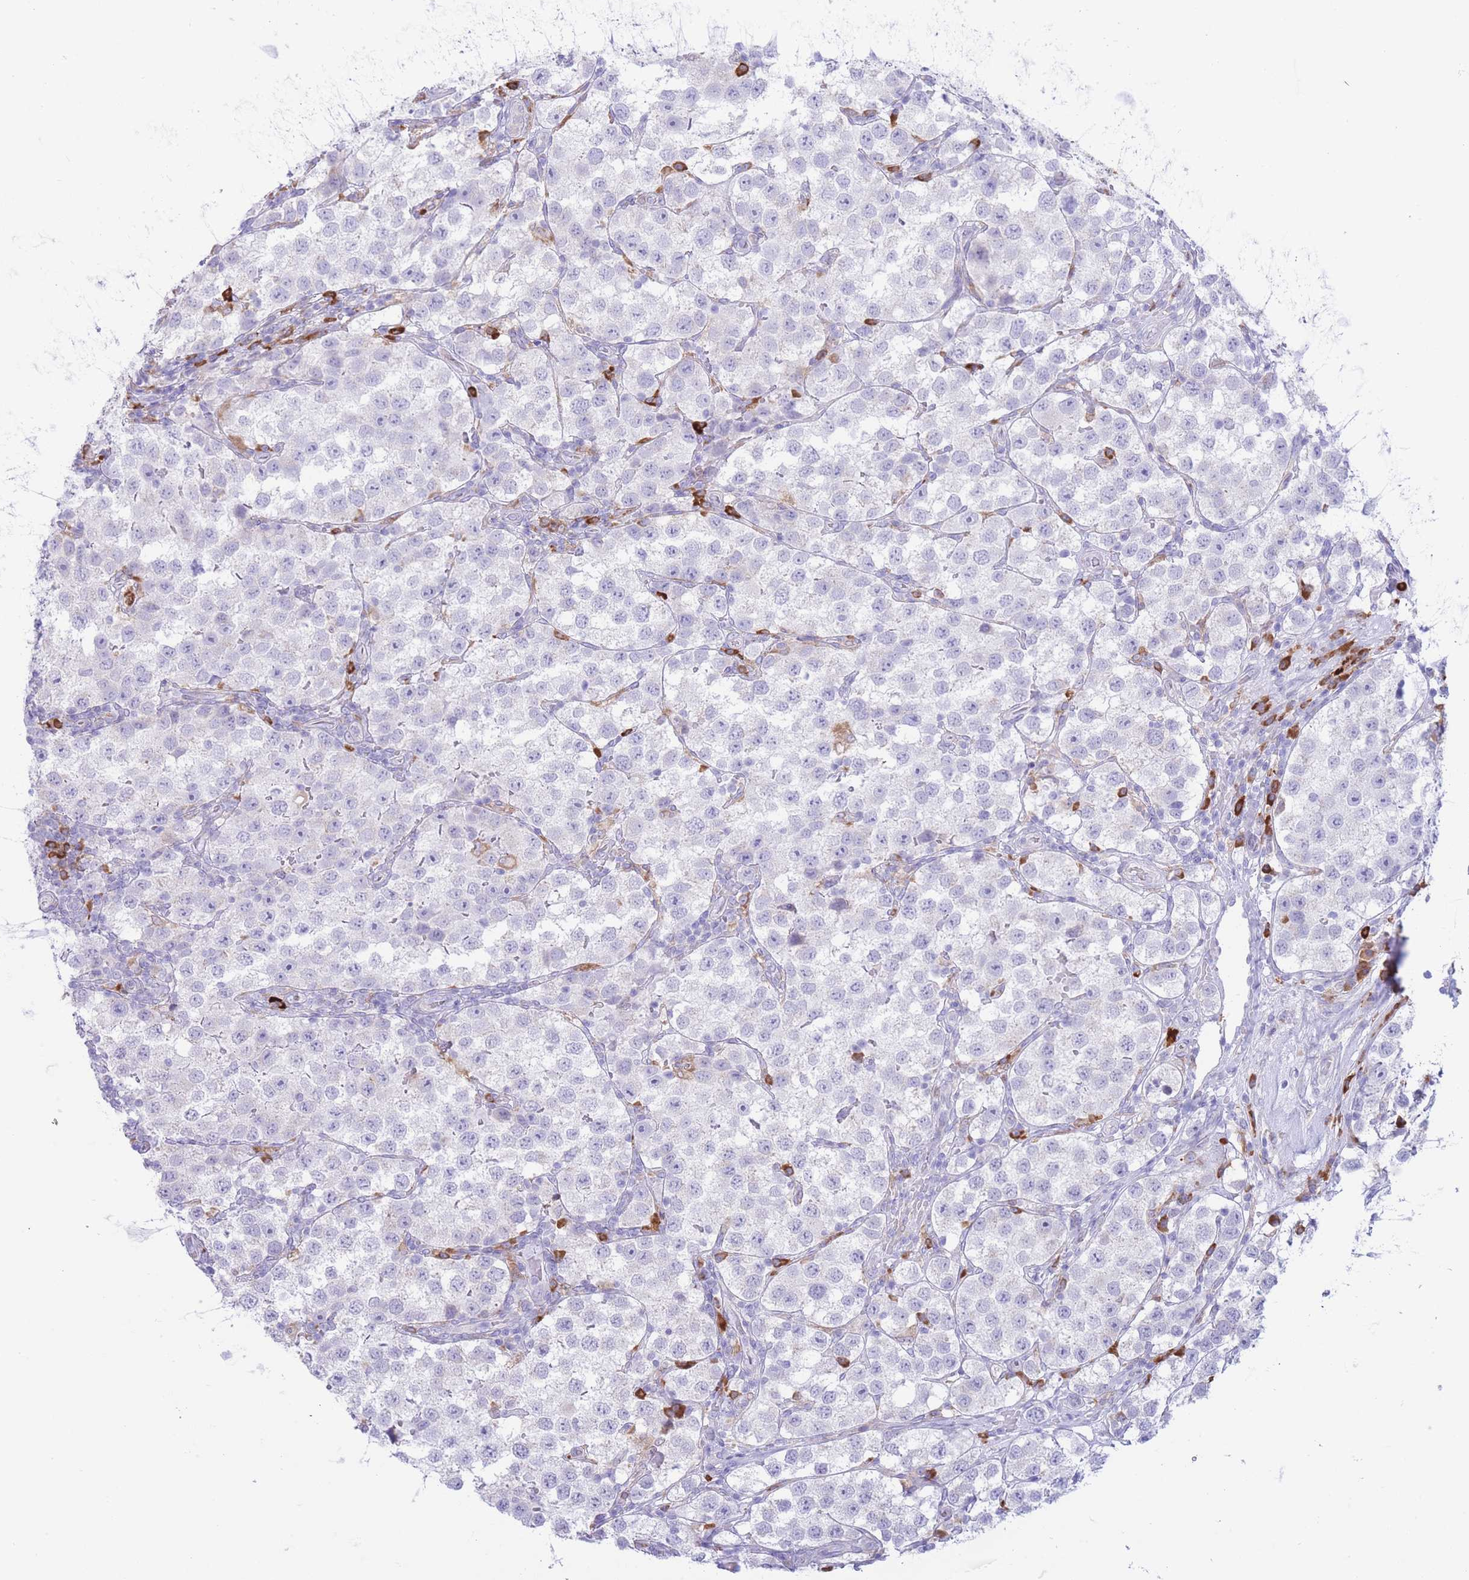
{"staining": {"intensity": "negative", "quantity": "none", "location": "none"}, "tissue": "testis cancer", "cell_type": "Tumor cells", "image_type": "cancer", "snomed": [{"axis": "morphology", "description": "Seminoma, NOS"}, {"axis": "topography", "description": "Testis"}], "caption": "Immunohistochemistry (IHC) image of human testis cancer (seminoma) stained for a protein (brown), which reveals no expression in tumor cells.", "gene": "MYDGF", "patient": {"sex": "male", "age": 37}}